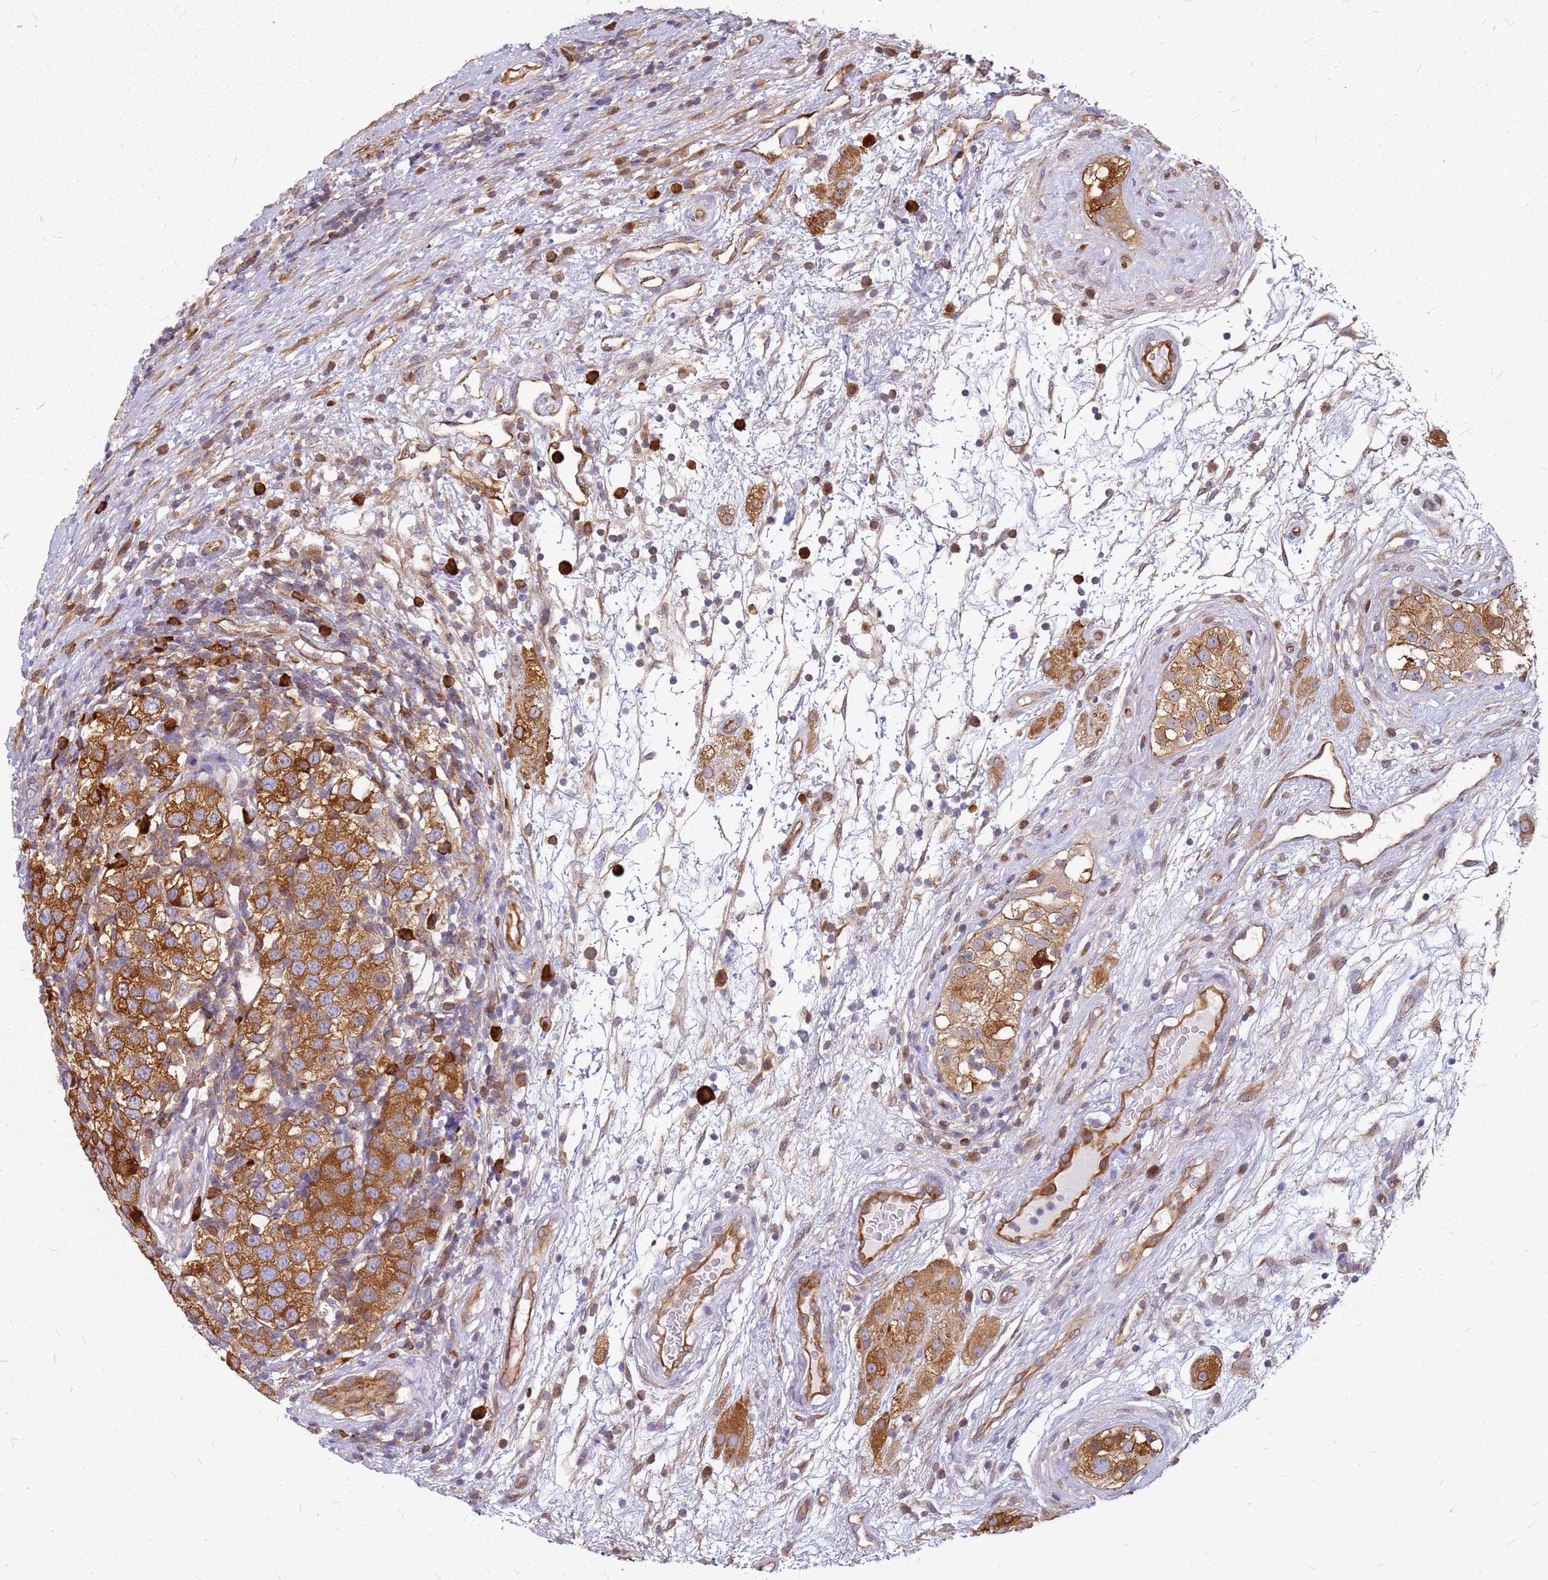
{"staining": {"intensity": "moderate", "quantity": ">75%", "location": "cytoplasmic/membranous"}, "tissue": "testis cancer", "cell_type": "Tumor cells", "image_type": "cancer", "snomed": [{"axis": "morphology", "description": "Seminoma, NOS"}, {"axis": "topography", "description": "Testis"}], "caption": "Brown immunohistochemical staining in human testis cancer displays moderate cytoplasmic/membranous positivity in approximately >75% of tumor cells. (IHC, brightfield microscopy, high magnification).", "gene": "HDX", "patient": {"sex": "male", "age": 34}}